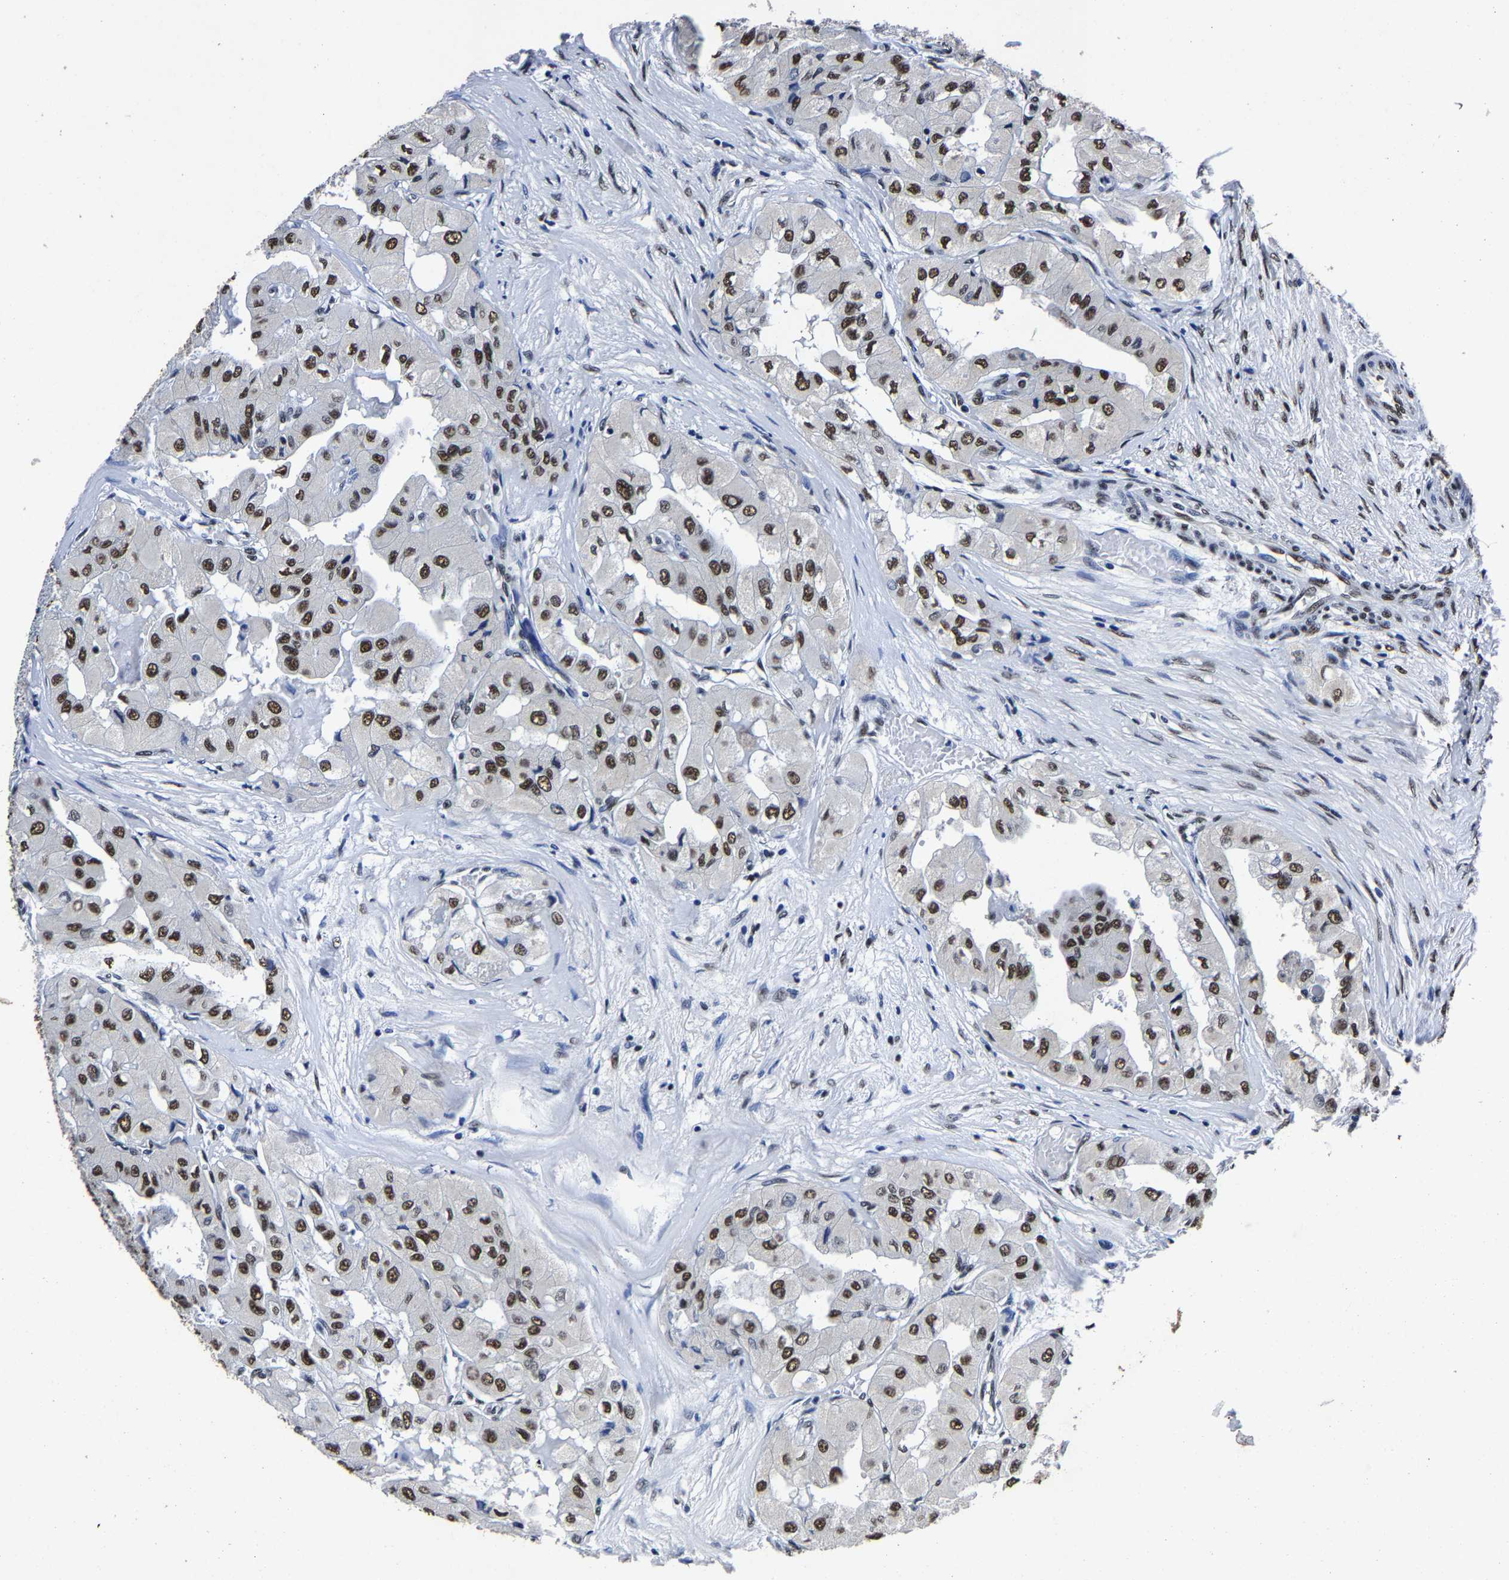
{"staining": {"intensity": "moderate", "quantity": ">75%", "location": "nuclear"}, "tissue": "thyroid cancer", "cell_type": "Tumor cells", "image_type": "cancer", "snomed": [{"axis": "morphology", "description": "Papillary adenocarcinoma, NOS"}, {"axis": "topography", "description": "Thyroid gland"}], "caption": "Protein staining reveals moderate nuclear staining in about >75% of tumor cells in papillary adenocarcinoma (thyroid). Nuclei are stained in blue.", "gene": "RBM45", "patient": {"sex": "female", "age": 59}}